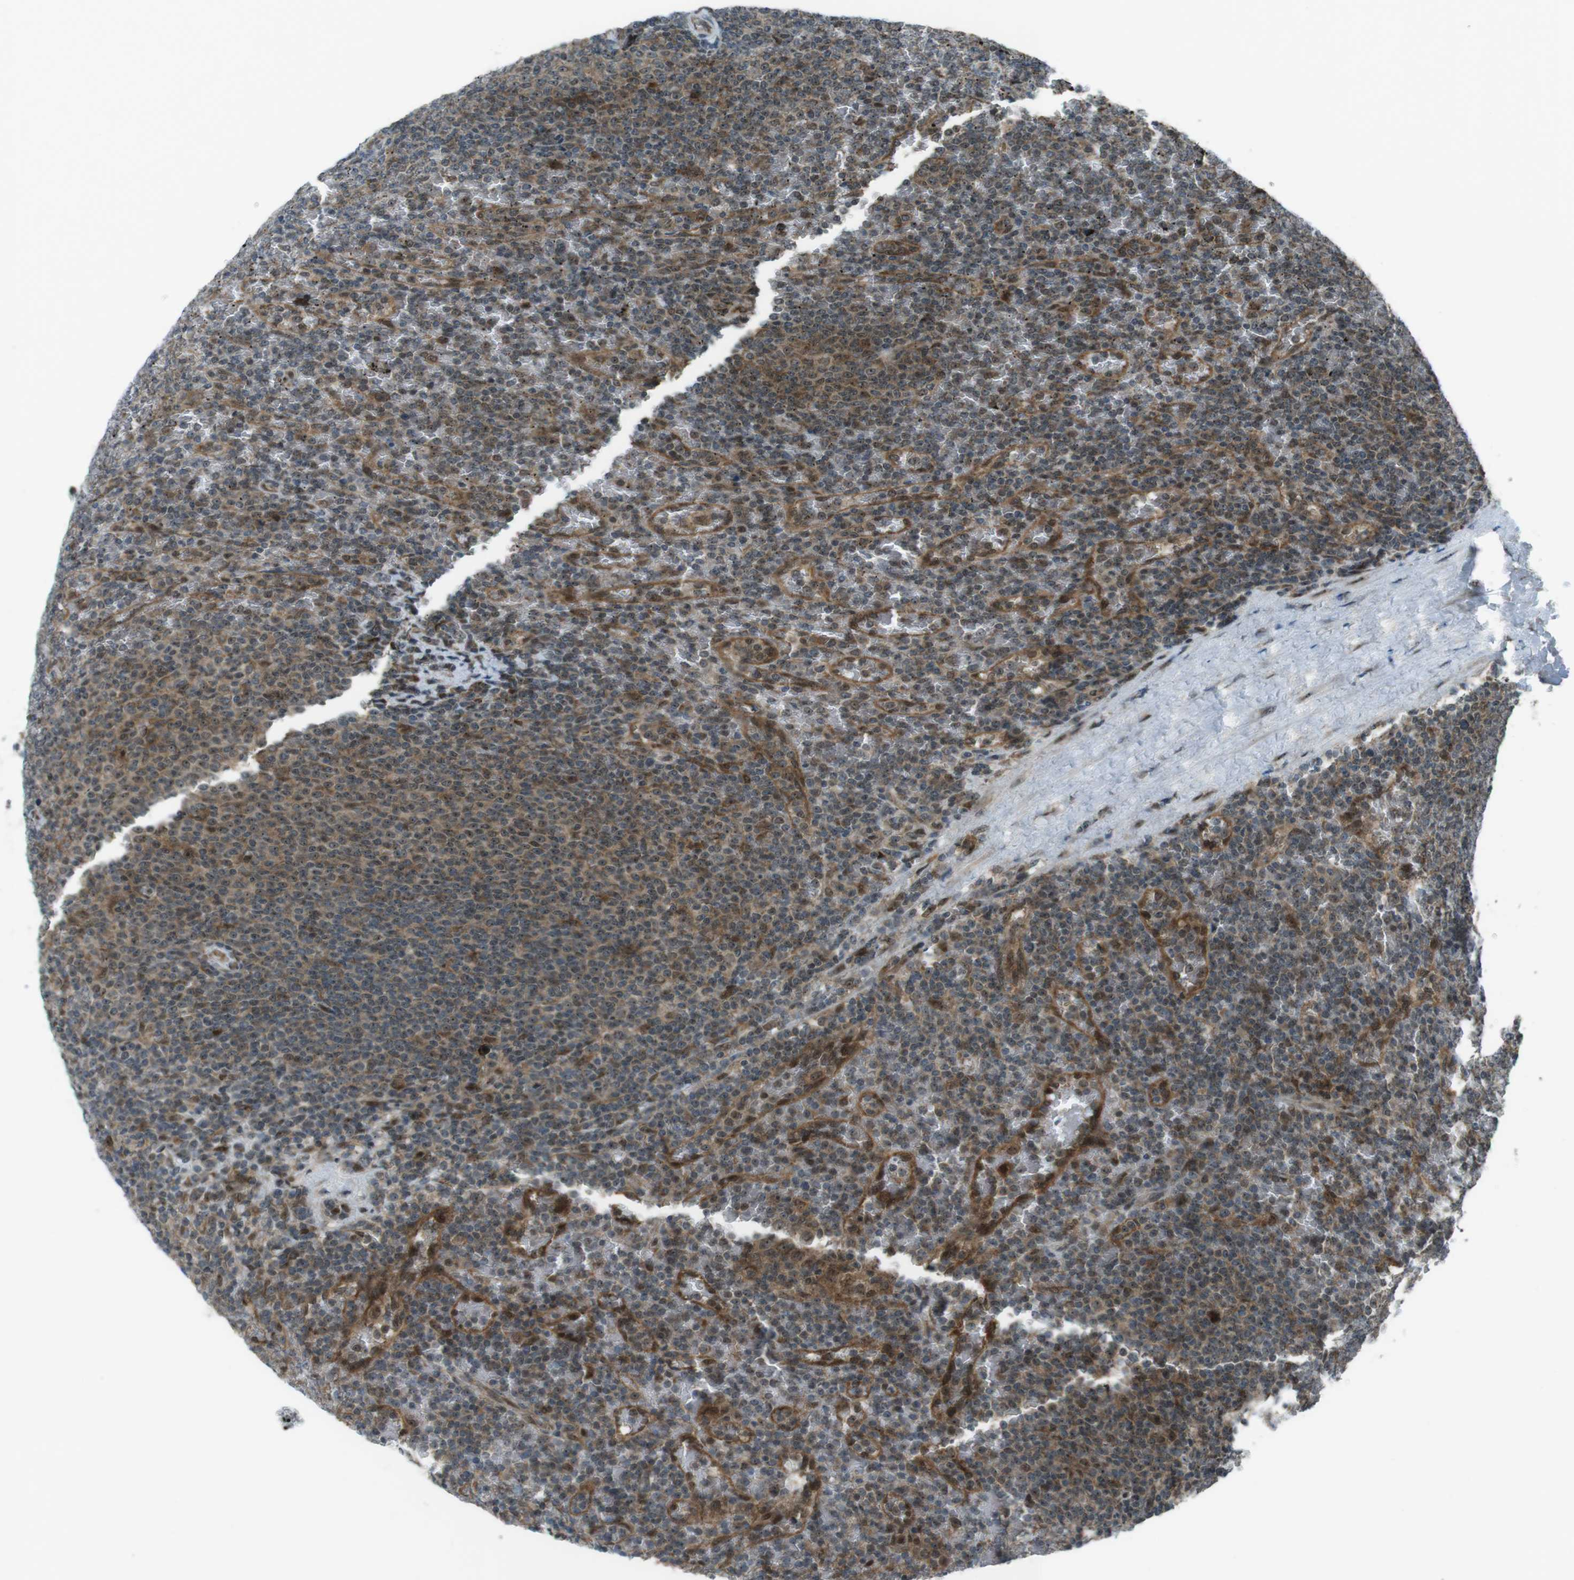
{"staining": {"intensity": "moderate", "quantity": ">75%", "location": "cytoplasmic/membranous,nuclear"}, "tissue": "lymphoma", "cell_type": "Tumor cells", "image_type": "cancer", "snomed": [{"axis": "morphology", "description": "Malignant lymphoma, non-Hodgkin's type, Low grade"}, {"axis": "topography", "description": "Spleen"}], "caption": "Lymphoma stained with a brown dye reveals moderate cytoplasmic/membranous and nuclear positive positivity in approximately >75% of tumor cells.", "gene": "CSNK1D", "patient": {"sex": "female", "age": 77}}